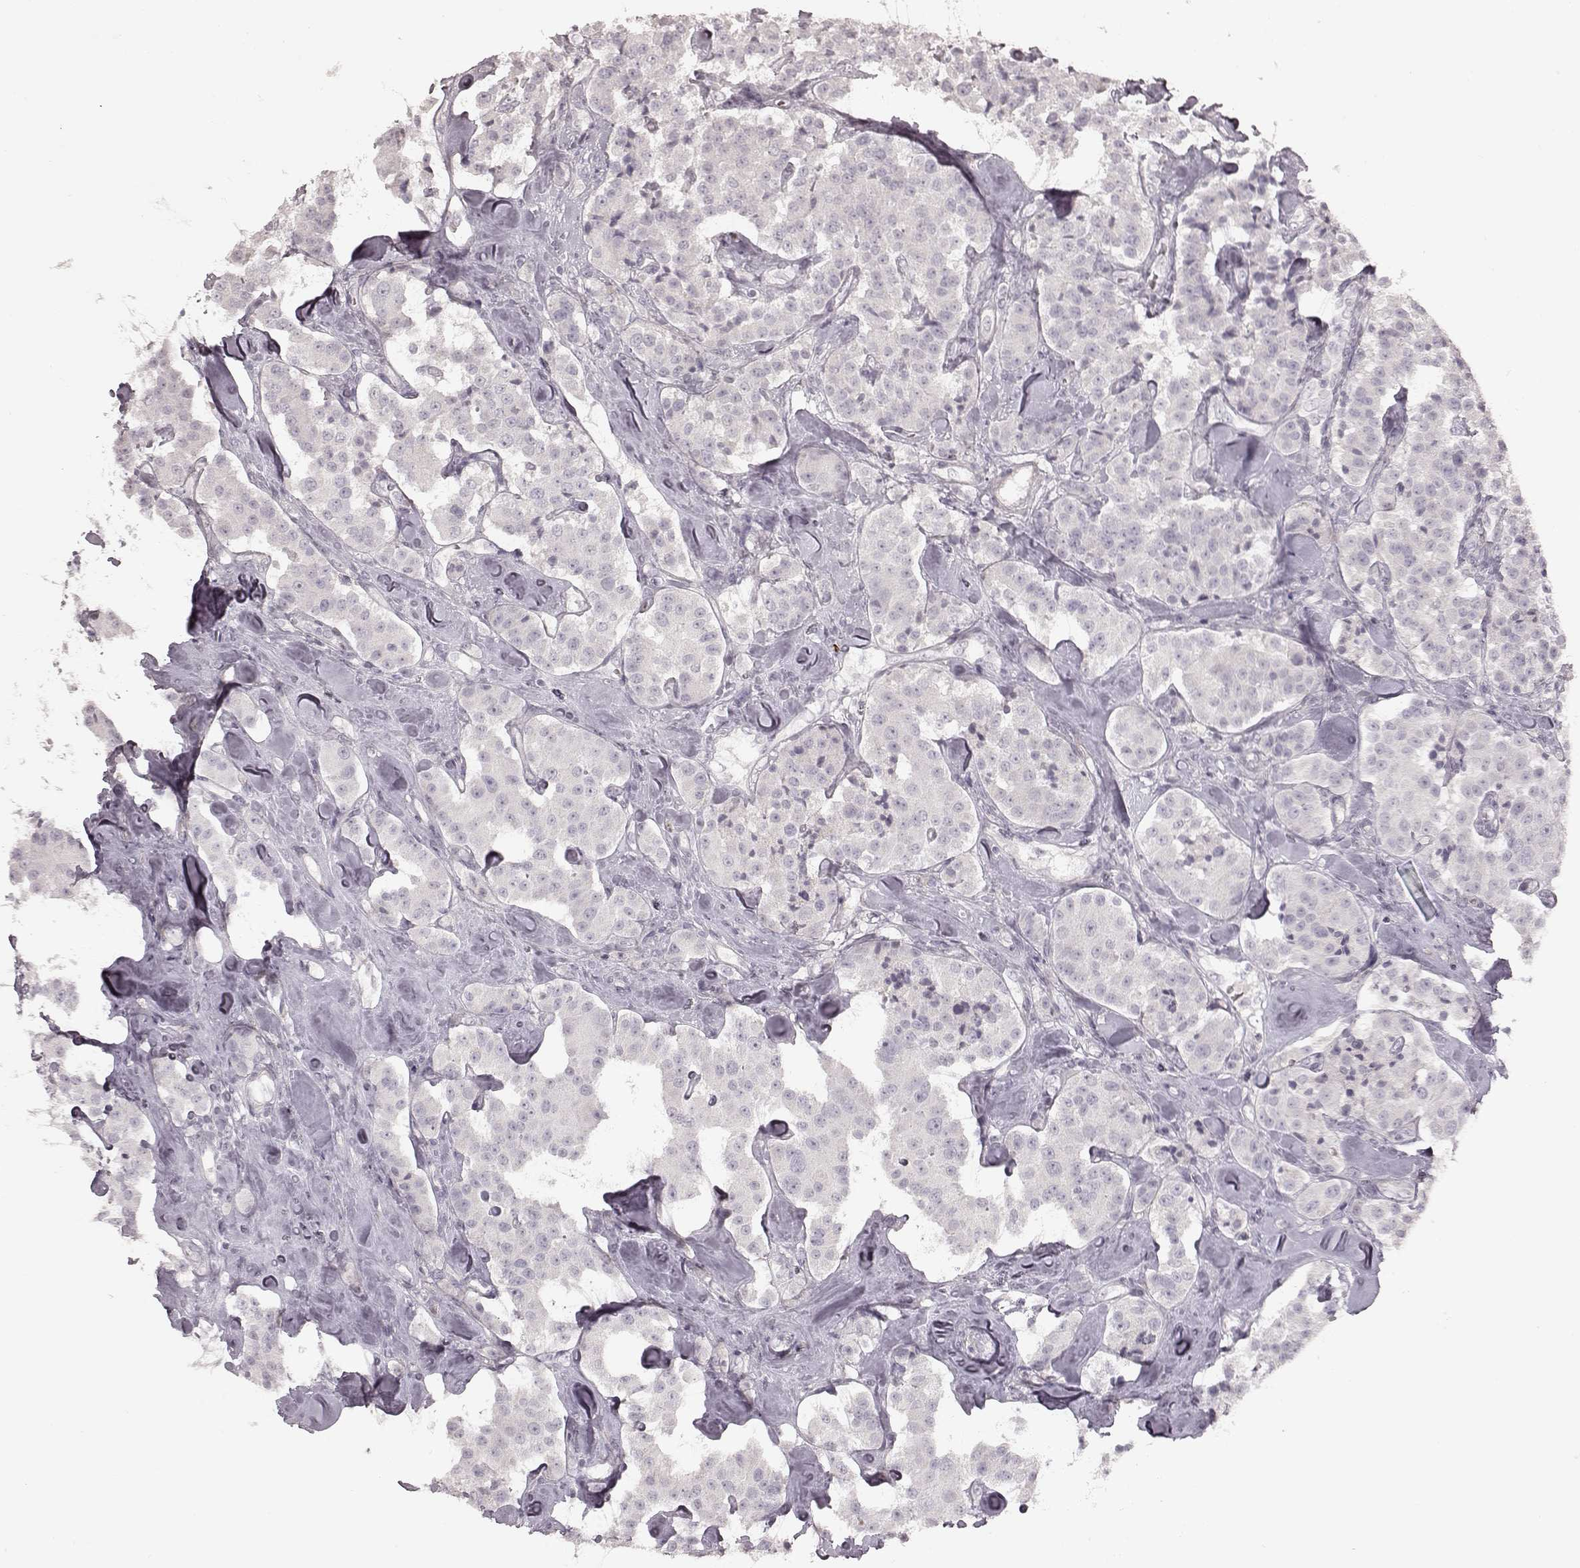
{"staining": {"intensity": "negative", "quantity": "none", "location": "none"}, "tissue": "carcinoid", "cell_type": "Tumor cells", "image_type": "cancer", "snomed": [{"axis": "morphology", "description": "Carcinoid, malignant, NOS"}, {"axis": "topography", "description": "Pancreas"}], "caption": "Immunohistochemistry (IHC) image of carcinoid (malignant) stained for a protein (brown), which shows no expression in tumor cells.", "gene": "PRLHR", "patient": {"sex": "male", "age": 41}}